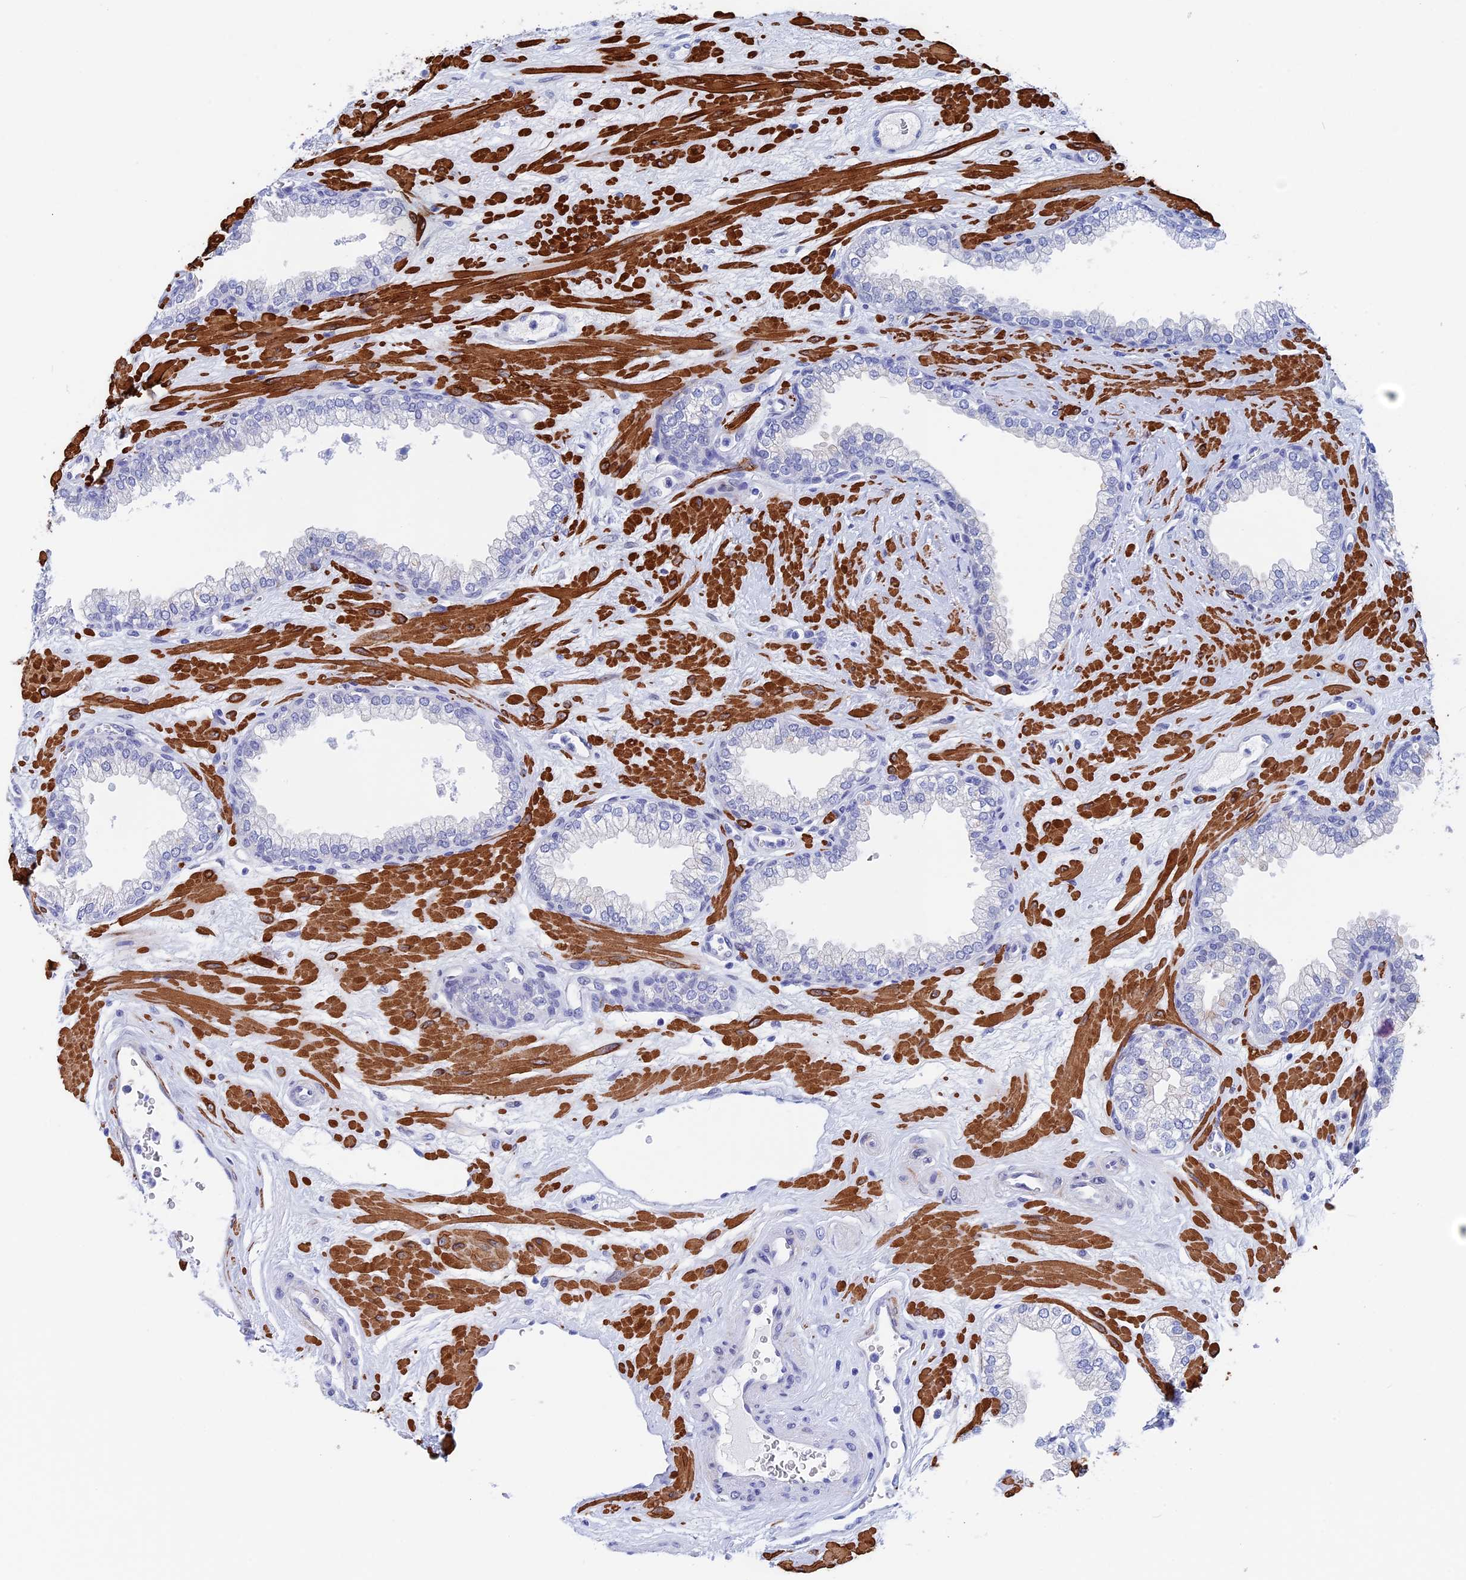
{"staining": {"intensity": "negative", "quantity": "none", "location": "none"}, "tissue": "prostate", "cell_type": "Glandular cells", "image_type": "normal", "snomed": [{"axis": "morphology", "description": "Normal tissue, NOS"}, {"axis": "morphology", "description": "Urothelial carcinoma, Low grade"}, {"axis": "topography", "description": "Urinary bladder"}, {"axis": "topography", "description": "Prostate"}], "caption": "The image shows no significant positivity in glandular cells of prostate. Brightfield microscopy of IHC stained with DAB (brown) and hematoxylin (blue), captured at high magnification.", "gene": "WDR83", "patient": {"sex": "male", "age": 60}}